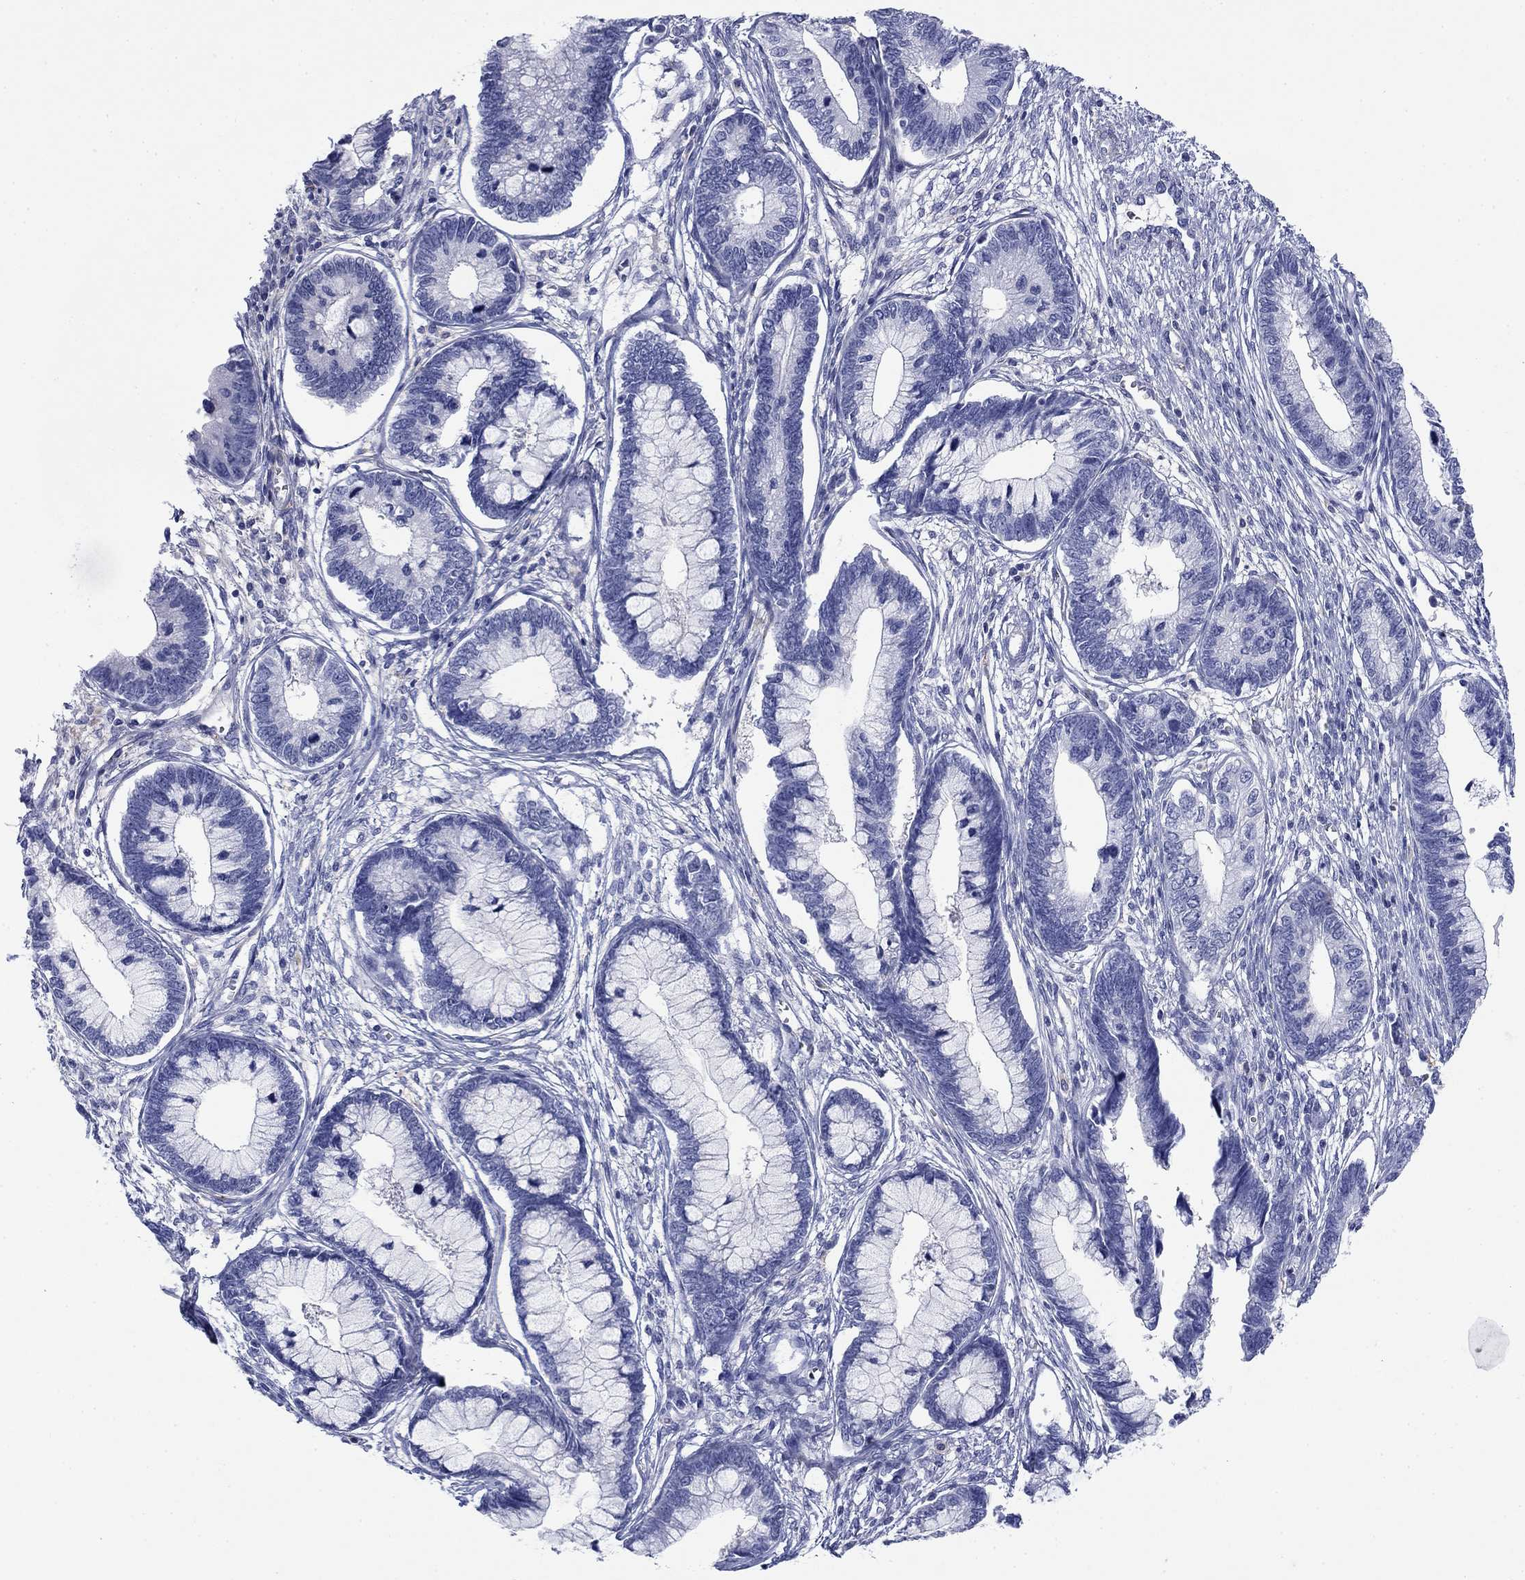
{"staining": {"intensity": "negative", "quantity": "none", "location": "none"}, "tissue": "cervical cancer", "cell_type": "Tumor cells", "image_type": "cancer", "snomed": [{"axis": "morphology", "description": "Adenocarcinoma, NOS"}, {"axis": "topography", "description": "Cervix"}], "caption": "The micrograph demonstrates no staining of tumor cells in cervical cancer (adenocarcinoma). The staining is performed using DAB (3,3'-diaminobenzidine) brown chromogen with nuclei counter-stained in using hematoxylin.", "gene": "PTPRZ1", "patient": {"sex": "female", "age": 44}}